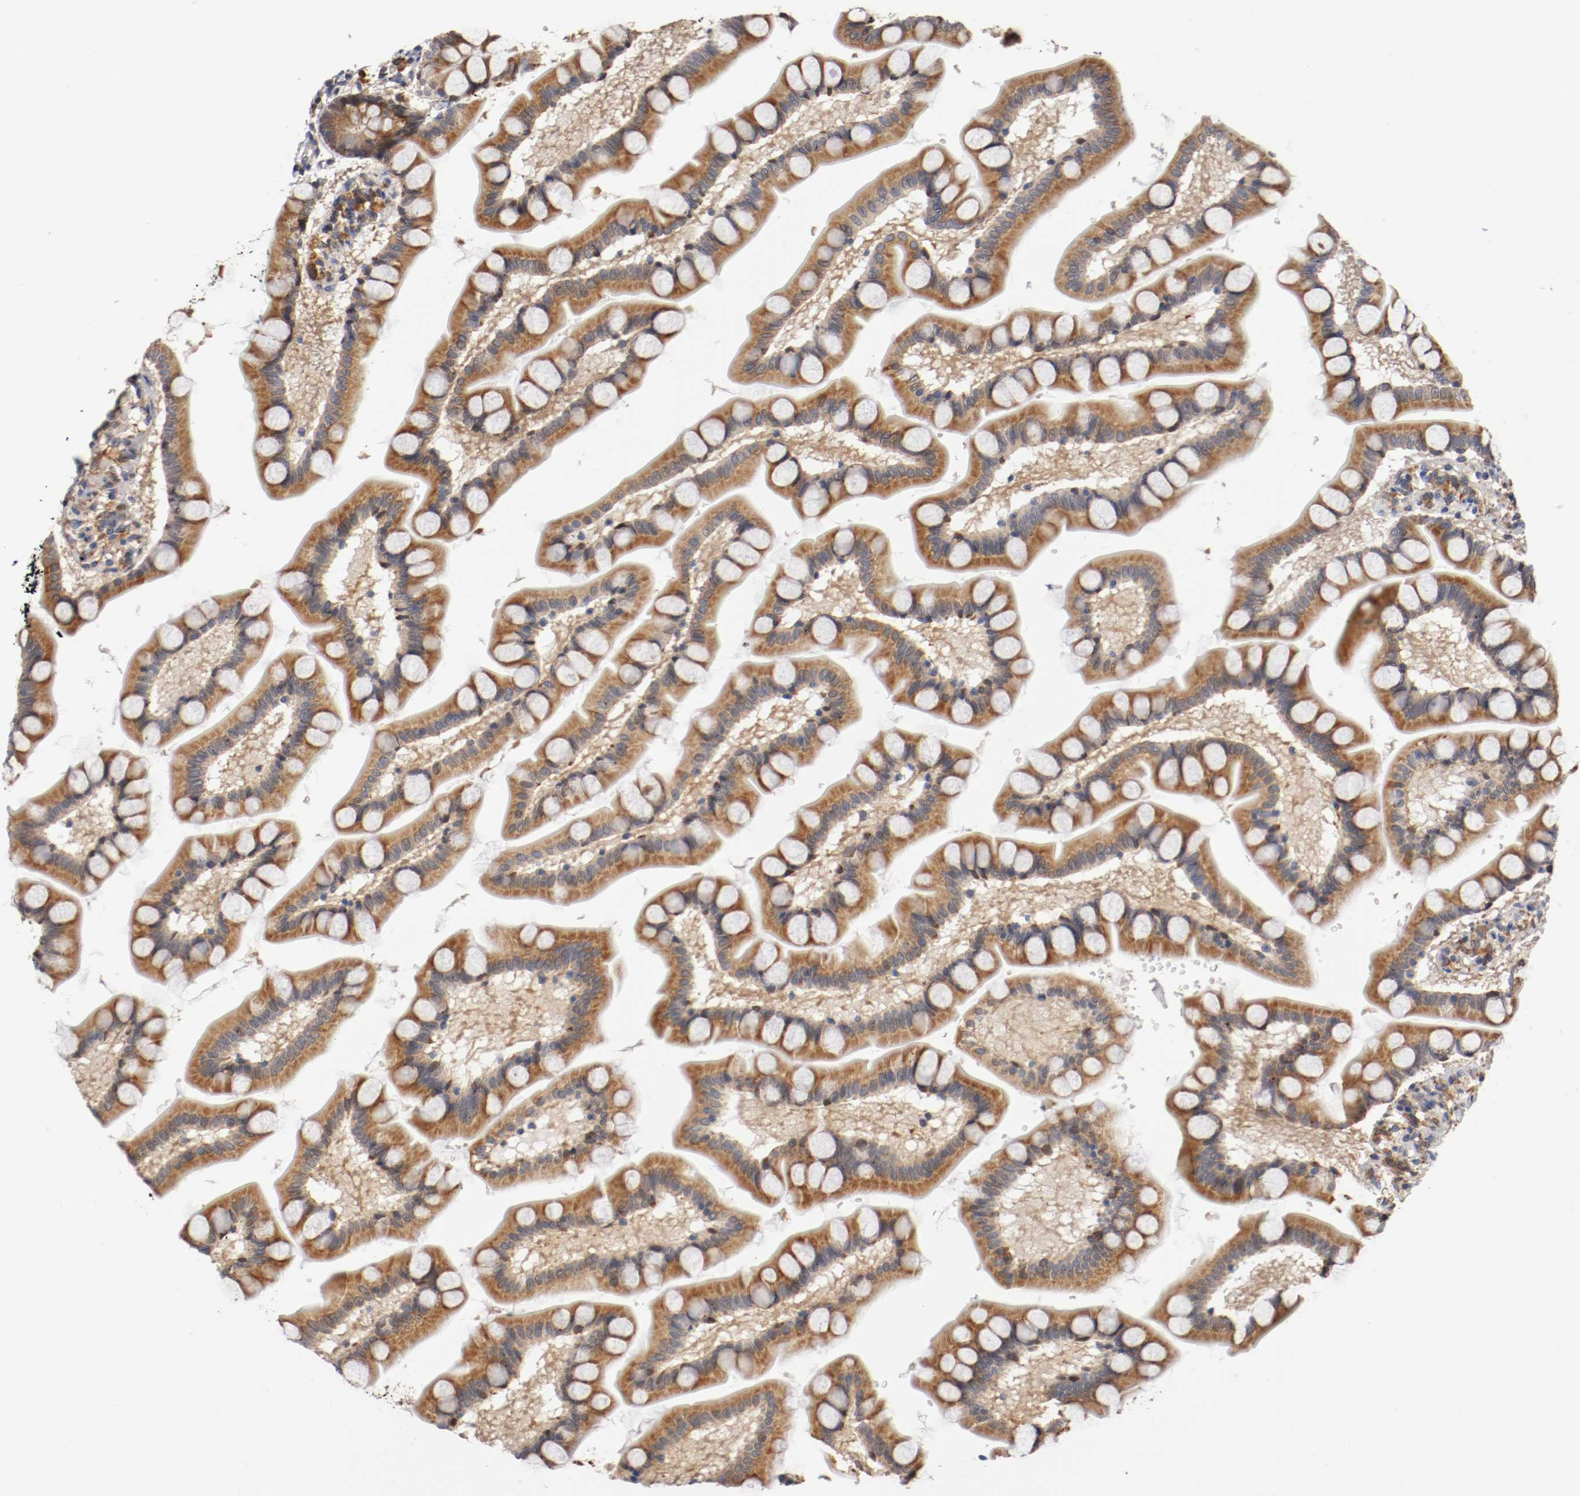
{"staining": {"intensity": "moderate", "quantity": ">75%", "location": "cytoplasmic/membranous"}, "tissue": "small intestine", "cell_type": "Glandular cells", "image_type": "normal", "snomed": [{"axis": "morphology", "description": "Normal tissue, NOS"}, {"axis": "topography", "description": "Small intestine"}], "caption": "Protein expression analysis of benign small intestine shows moderate cytoplasmic/membranous expression in about >75% of glandular cells.", "gene": "TNFSF12", "patient": {"sex": "male", "age": 41}}